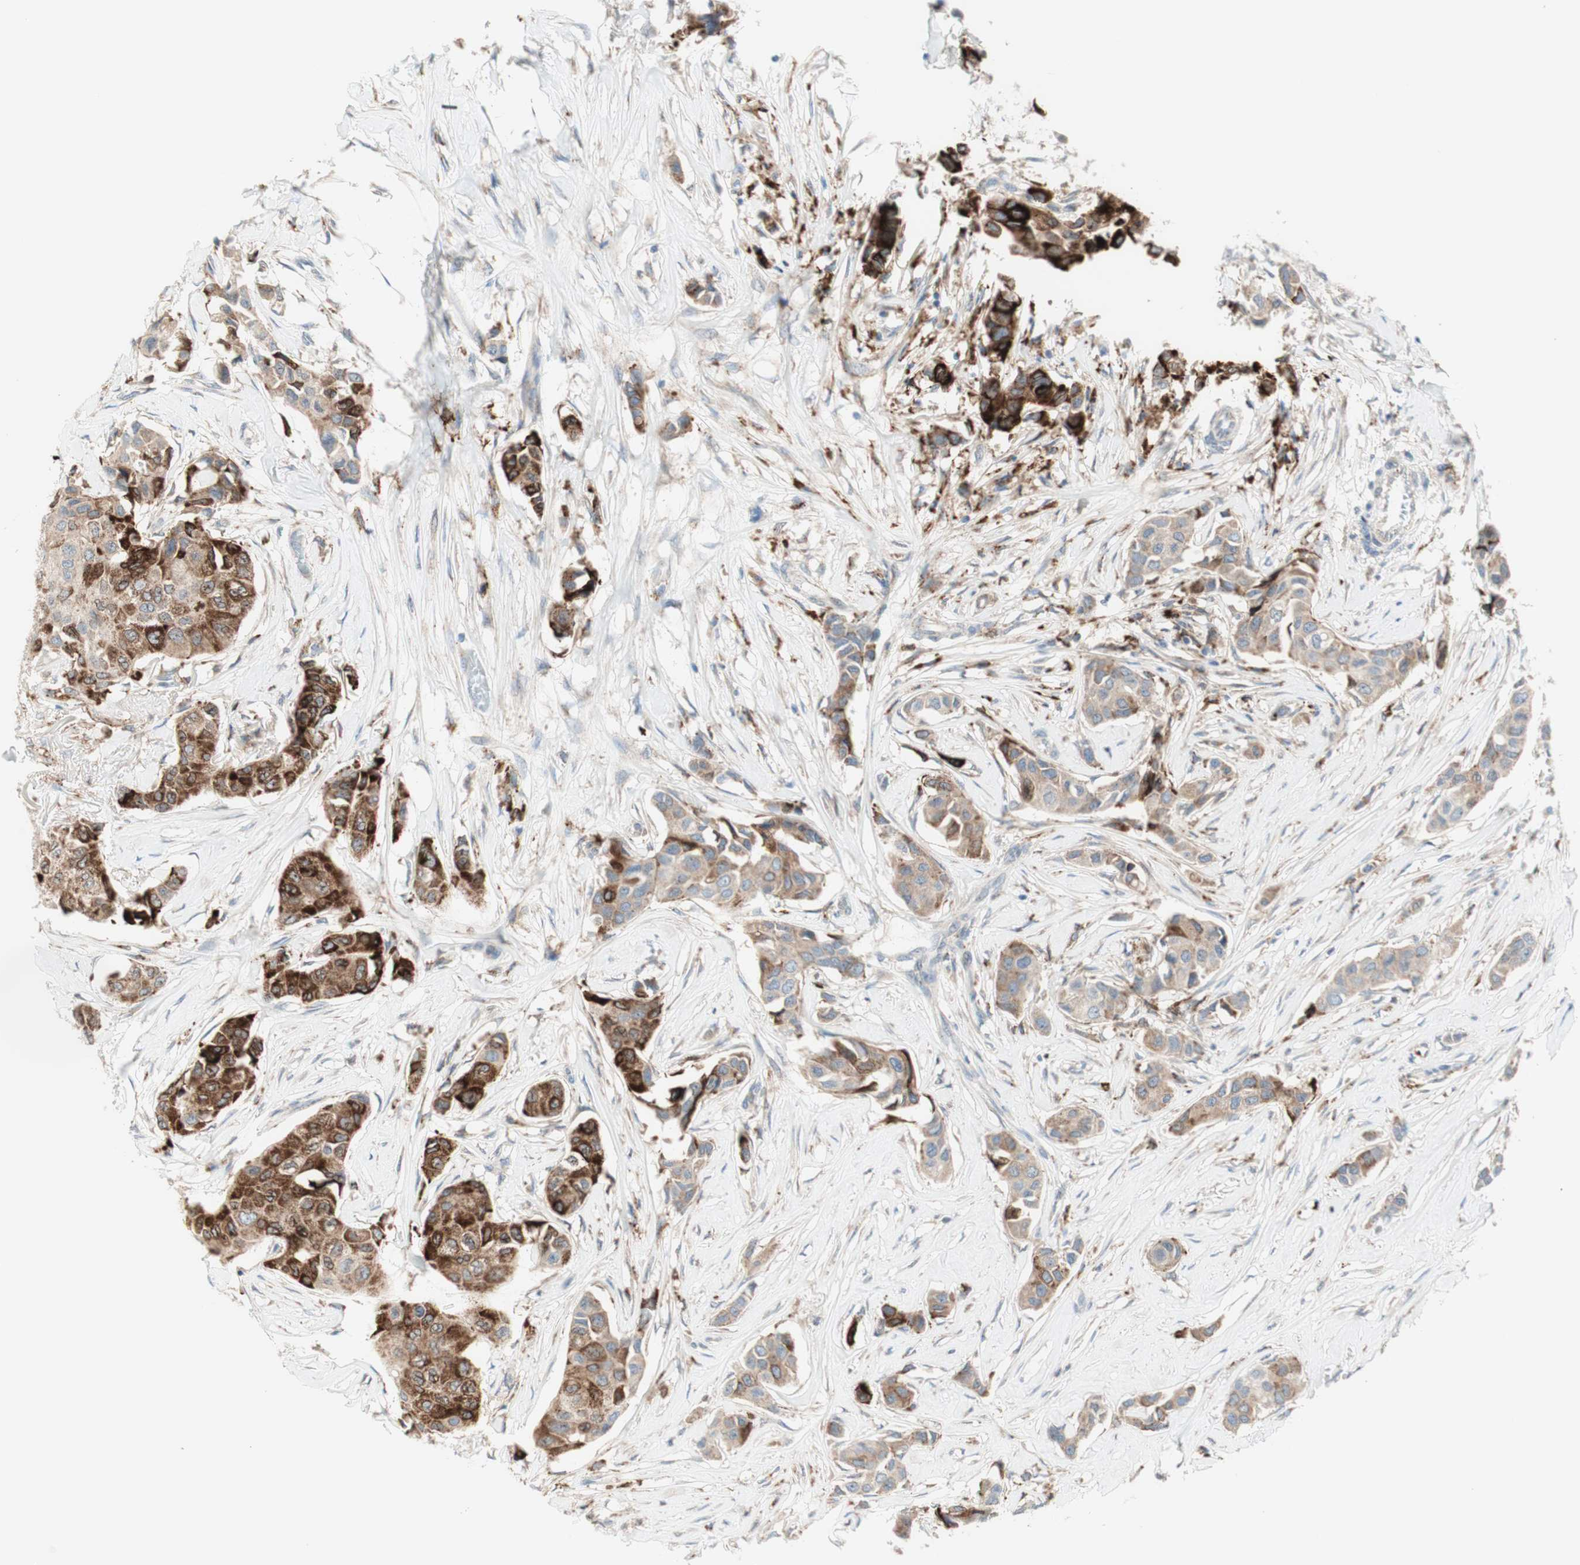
{"staining": {"intensity": "strong", "quantity": "25%-75%", "location": "cytoplasmic/membranous"}, "tissue": "breast cancer", "cell_type": "Tumor cells", "image_type": "cancer", "snomed": [{"axis": "morphology", "description": "Duct carcinoma"}, {"axis": "topography", "description": "Breast"}], "caption": "Immunohistochemistry photomicrograph of human breast cancer stained for a protein (brown), which exhibits high levels of strong cytoplasmic/membranous positivity in approximately 25%-75% of tumor cells.", "gene": "GAPT", "patient": {"sex": "female", "age": 80}}